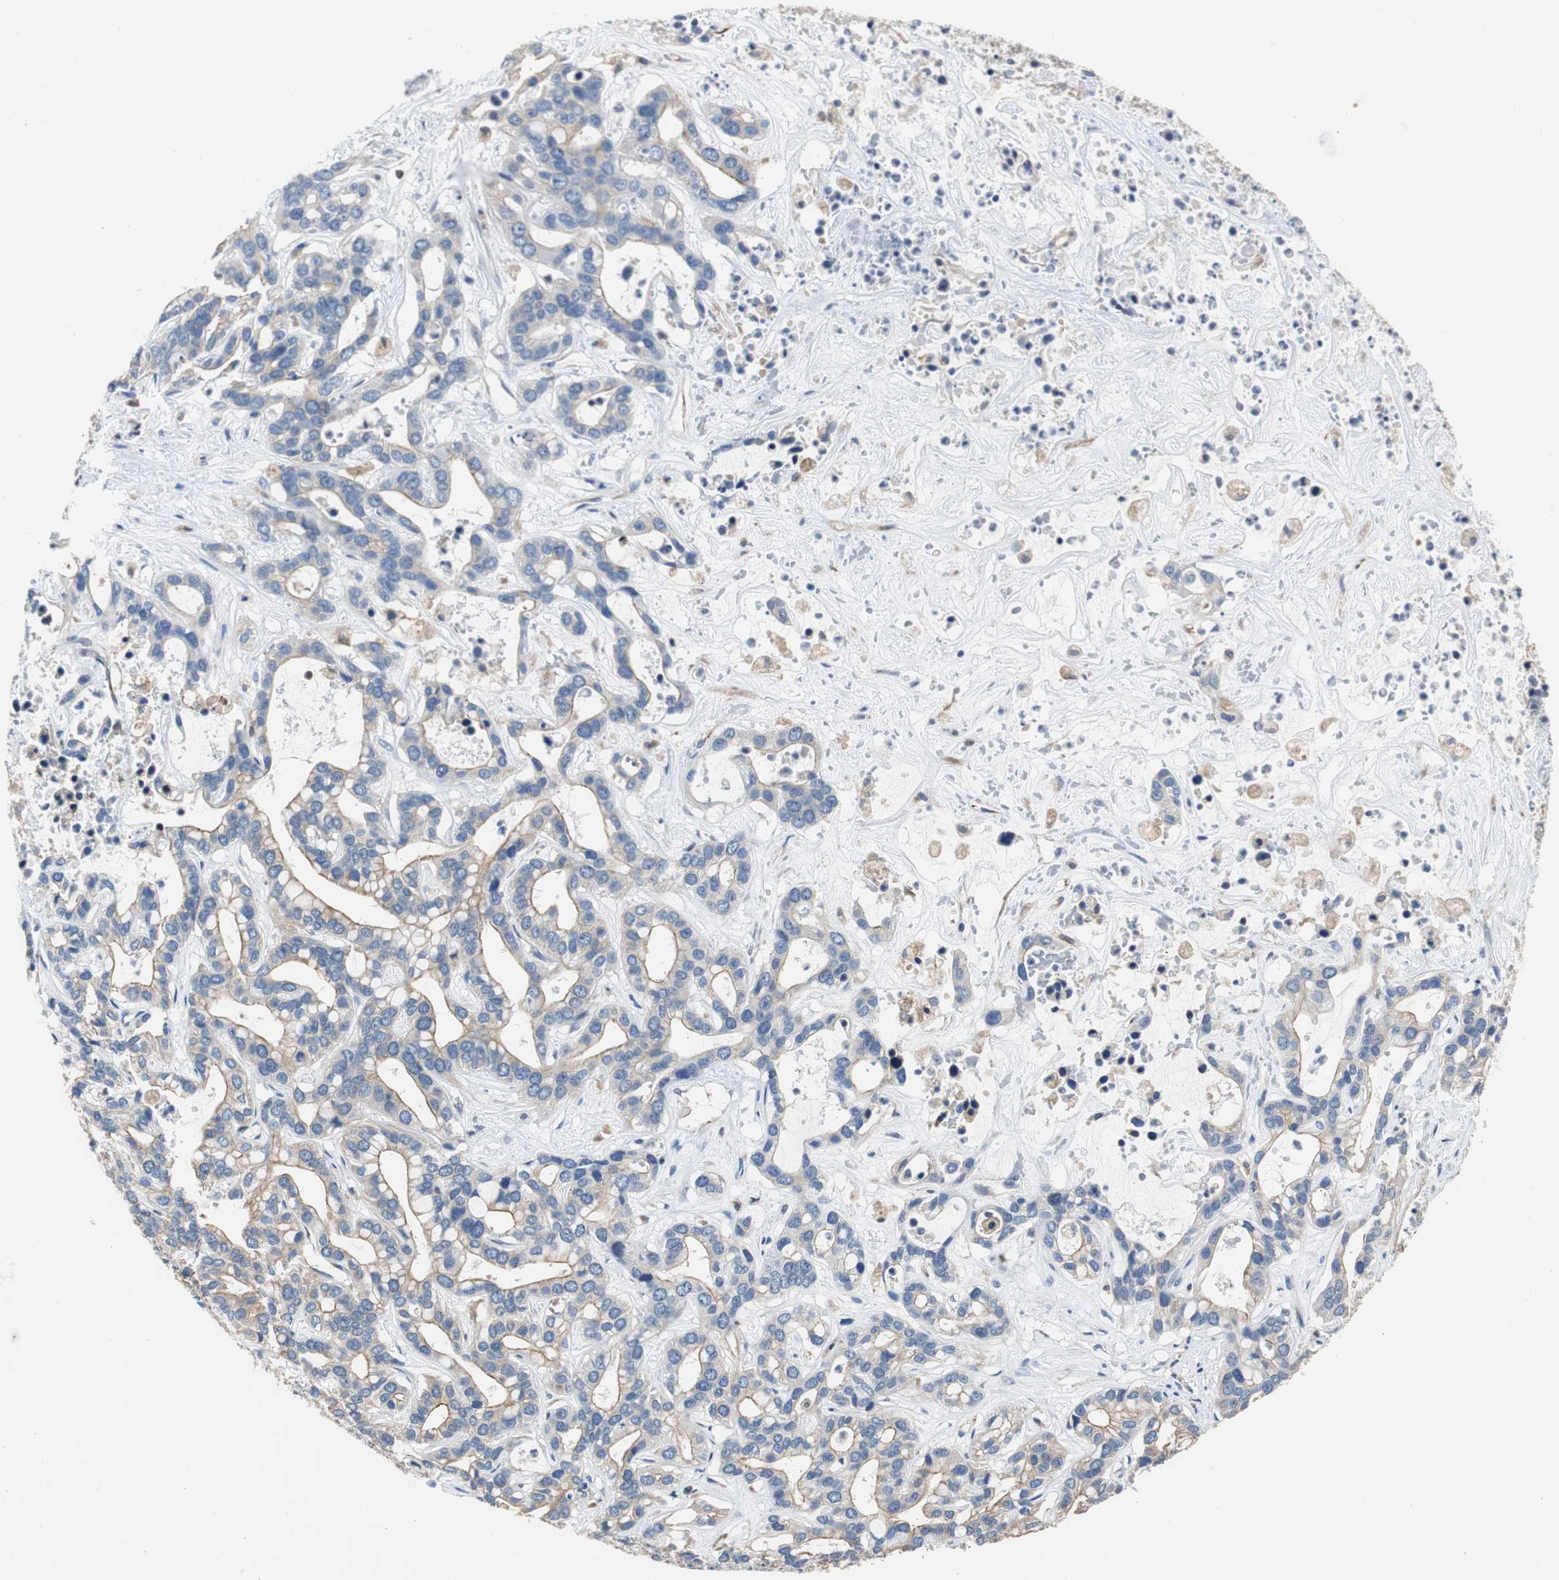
{"staining": {"intensity": "weak", "quantity": "25%-75%", "location": "cytoplasmic/membranous"}, "tissue": "liver cancer", "cell_type": "Tumor cells", "image_type": "cancer", "snomed": [{"axis": "morphology", "description": "Cholangiocarcinoma"}, {"axis": "topography", "description": "Liver"}], "caption": "Protein staining of cholangiocarcinoma (liver) tissue shows weak cytoplasmic/membranous positivity in approximately 25%-75% of tumor cells.", "gene": "PCK1", "patient": {"sex": "female", "age": 65}}